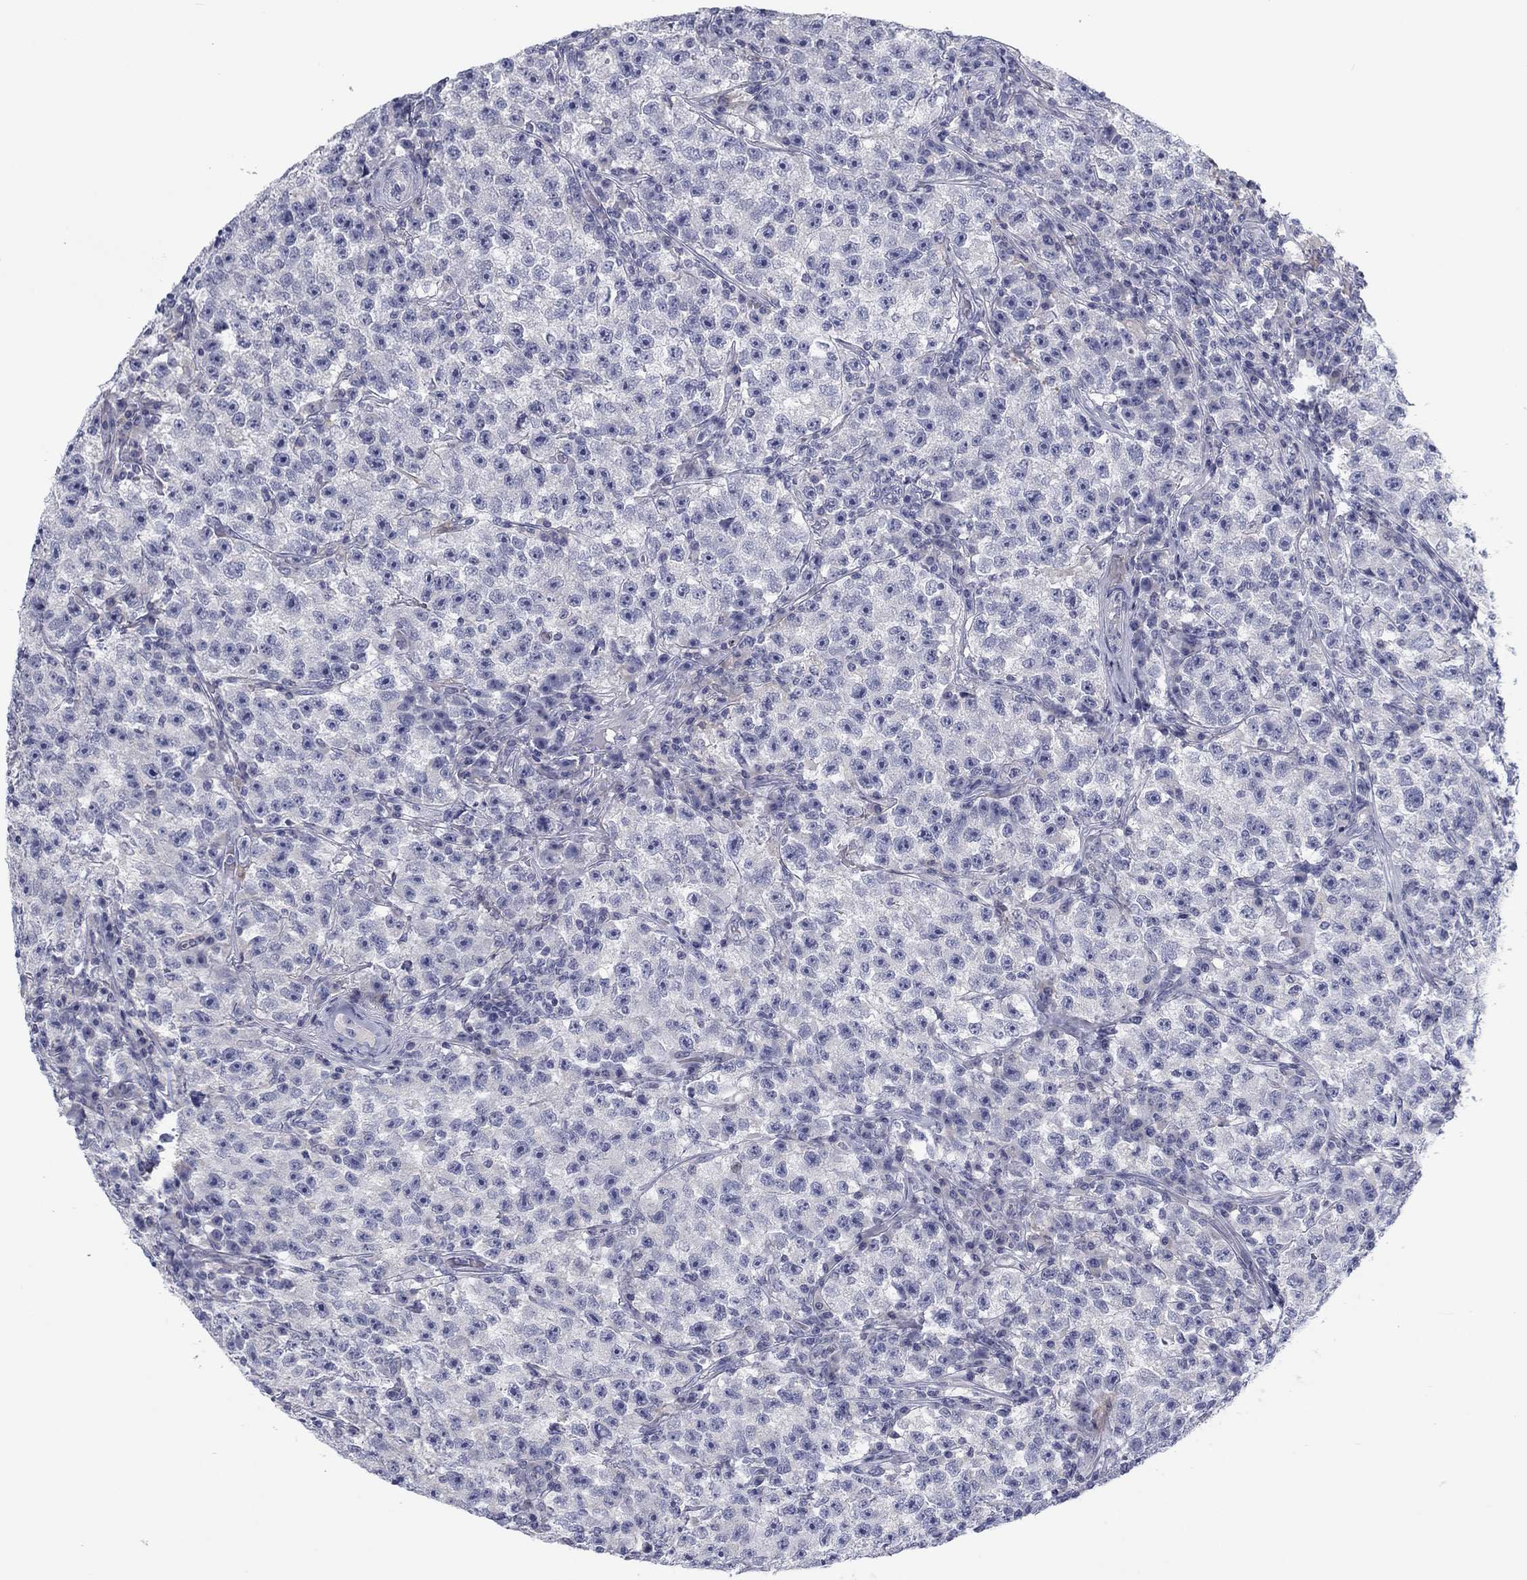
{"staining": {"intensity": "negative", "quantity": "none", "location": "none"}, "tissue": "testis cancer", "cell_type": "Tumor cells", "image_type": "cancer", "snomed": [{"axis": "morphology", "description": "Seminoma, NOS"}, {"axis": "topography", "description": "Testis"}], "caption": "Protein analysis of testis cancer (seminoma) demonstrates no significant positivity in tumor cells.", "gene": "CALB1", "patient": {"sex": "male", "age": 22}}